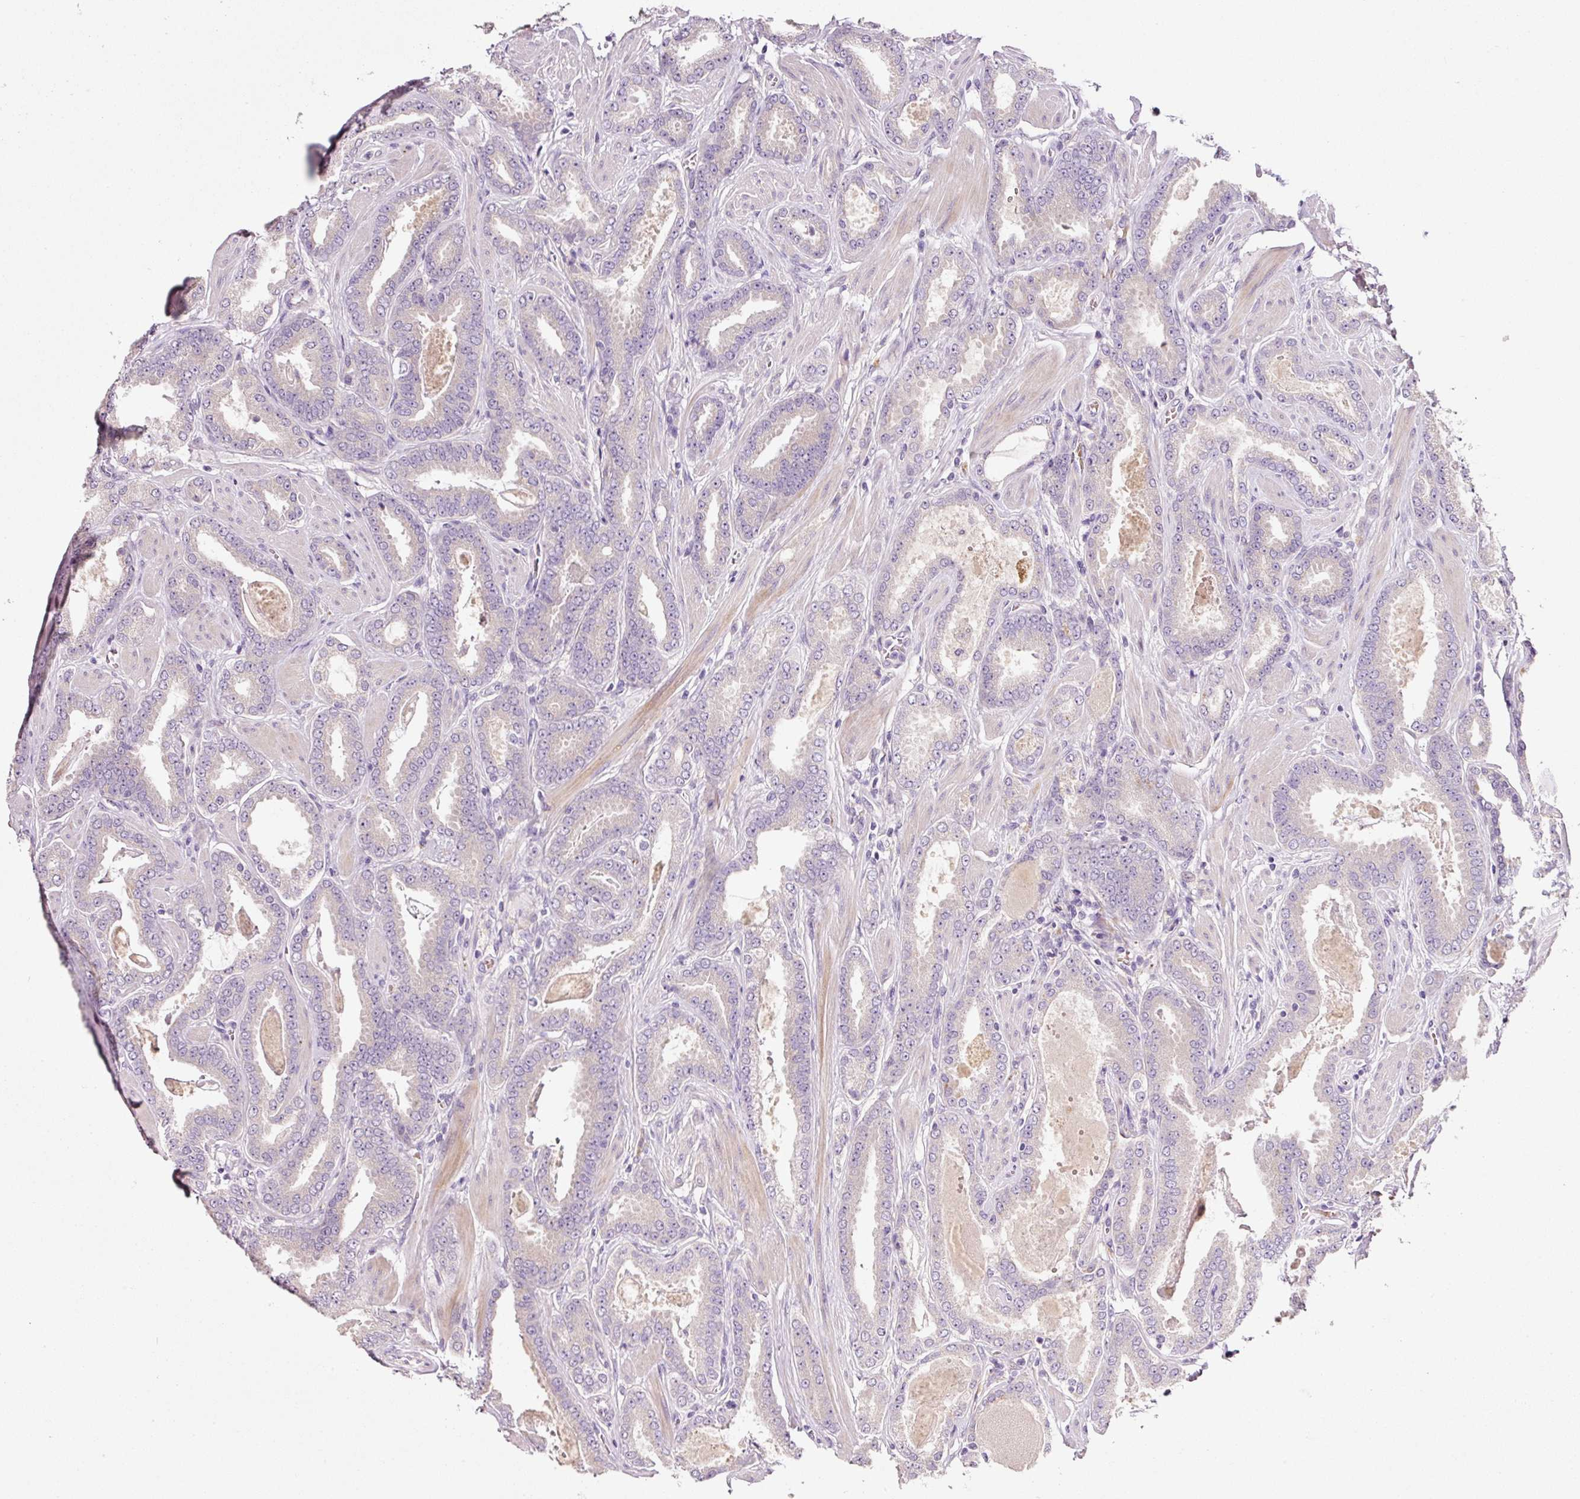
{"staining": {"intensity": "negative", "quantity": "none", "location": "none"}, "tissue": "prostate cancer", "cell_type": "Tumor cells", "image_type": "cancer", "snomed": [{"axis": "morphology", "description": "Adenocarcinoma, Low grade"}, {"axis": "topography", "description": "Prostate"}], "caption": "Tumor cells show no significant staining in prostate cancer (adenocarcinoma (low-grade)). (DAB IHC visualized using brightfield microscopy, high magnification).", "gene": "TENT5C", "patient": {"sex": "male", "age": 42}}